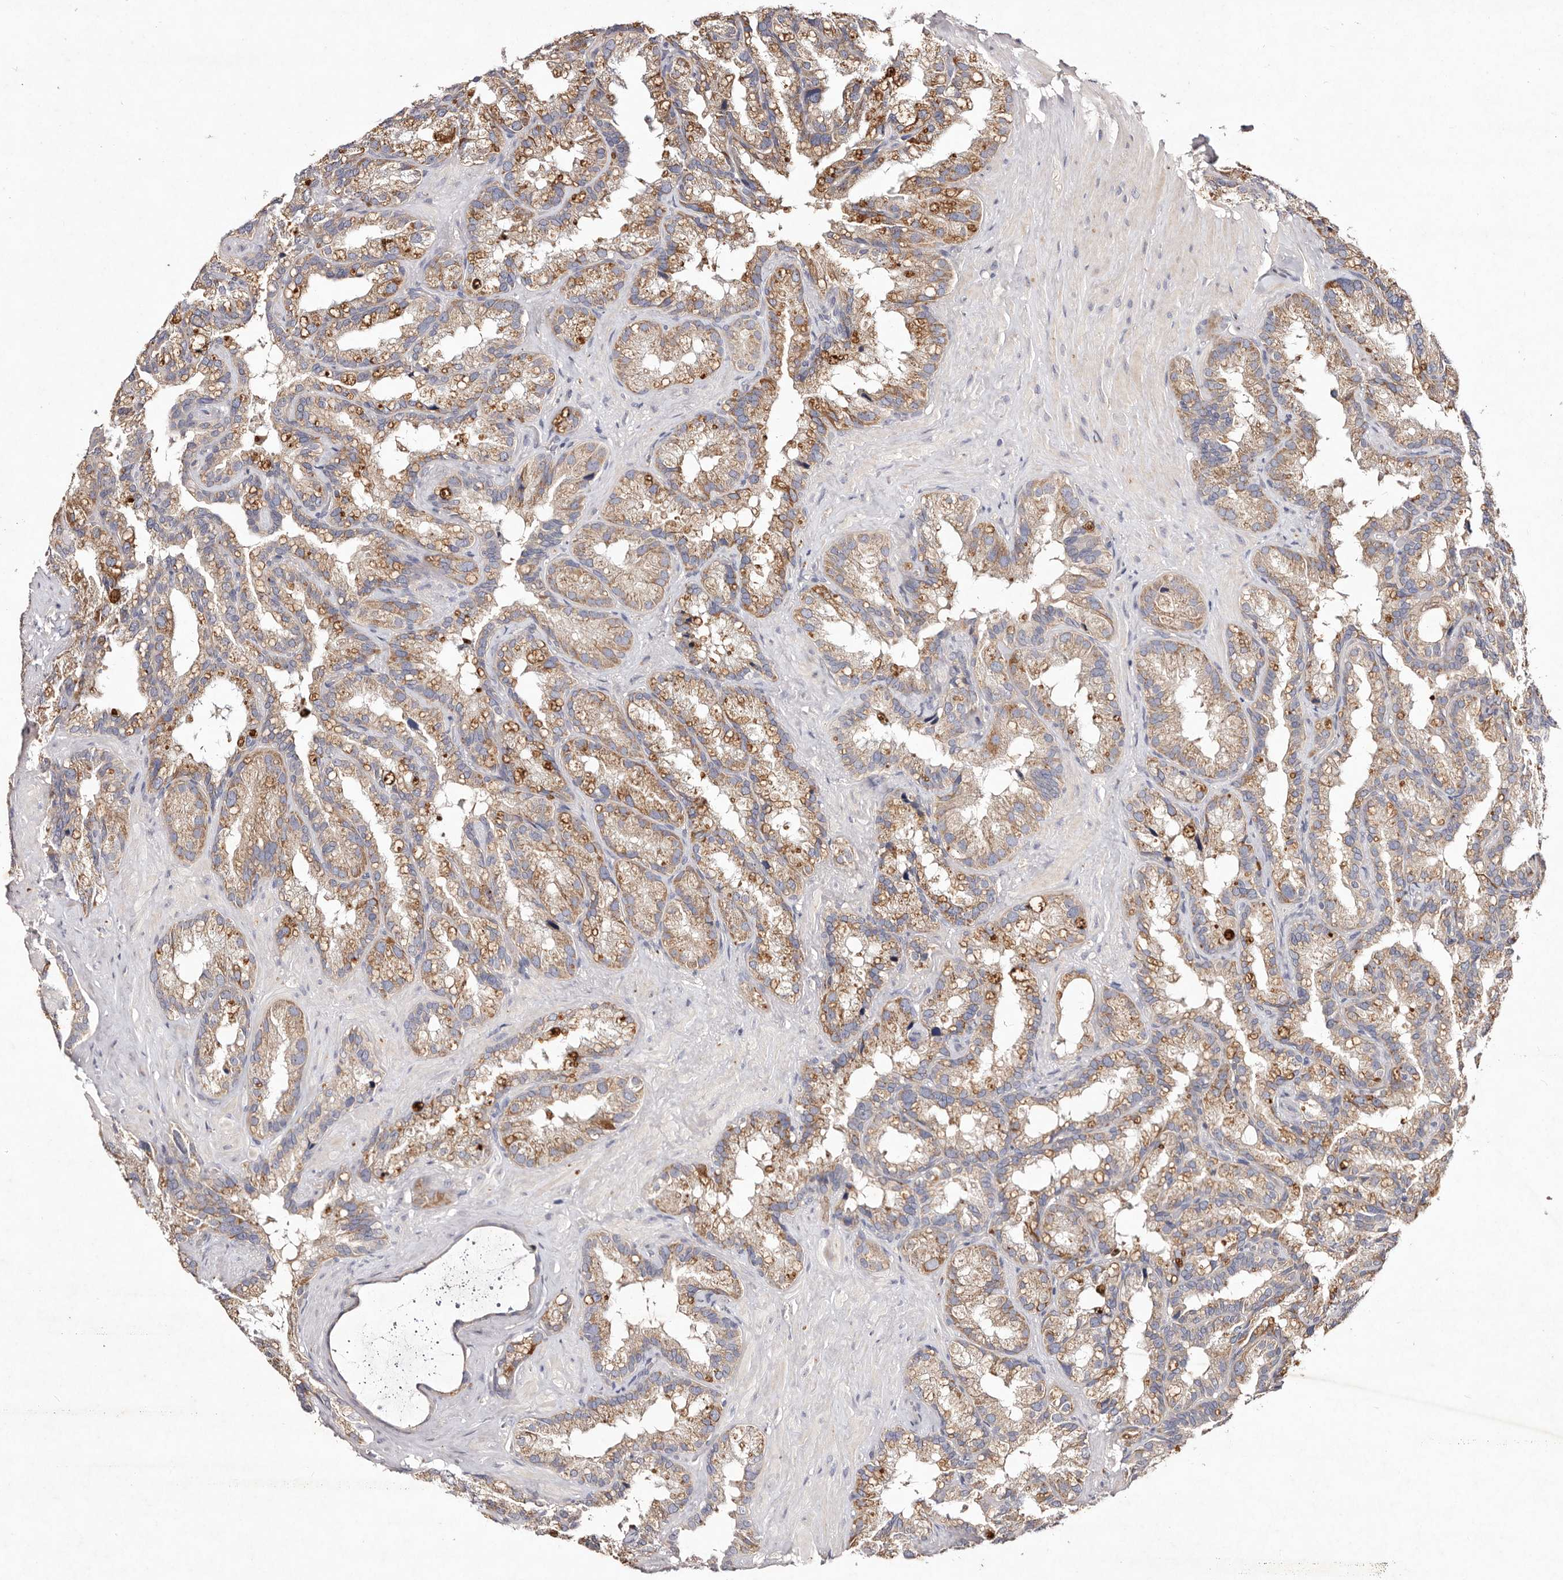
{"staining": {"intensity": "moderate", "quantity": ">75%", "location": "cytoplasmic/membranous"}, "tissue": "seminal vesicle", "cell_type": "Glandular cells", "image_type": "normal", "snomed": [{"axis": "morphology", "description": "Normal tissue, NOS"}, {"axis": "topography", "description": "Prostate"}, {"axis": "topography", "description": "Seminal veicle"}], "caption": "Immunohistochemical staining of unremarkable human seminal vesicle reveals moderate cytoplasmic/membranous protein staining in about >75% of glandular cells. The staining is performed using DAB (3,3'-diaminobenzidine) brown chromogen to label protein expression. The nuclei are counter-stained blue using hematoxylin.", "gene": "TSC2", "patient": {"sex": "male", "age": 68}}